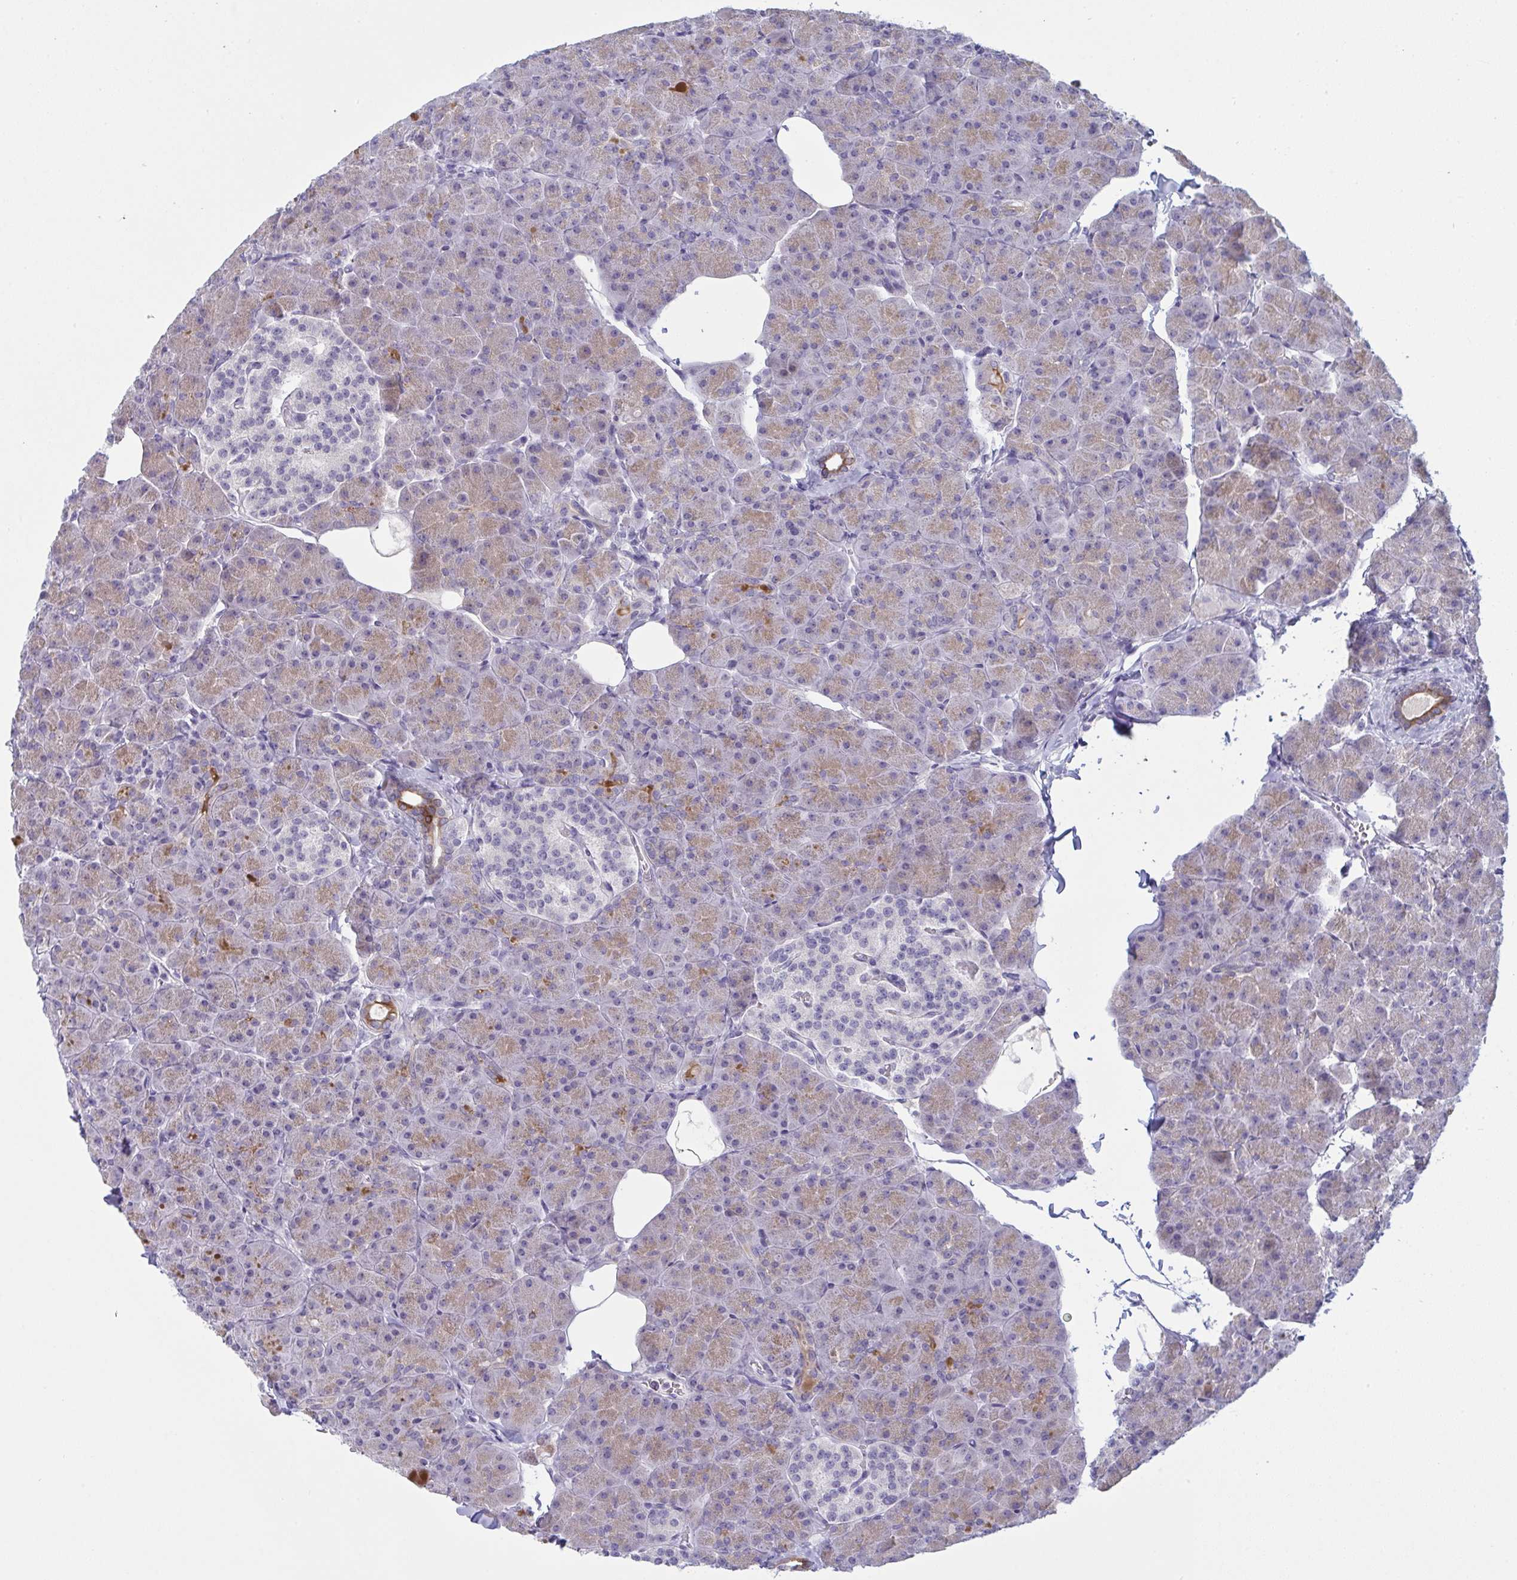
{"staining": {"intensity": "moderate", "quantity": "25%-75%", "location": "cytoplasmic/membranous"}, "tissue": "pancreas", "cell_type": "Exocrine glandular cells", "image_type": "normal", "snomed": [{"axis": "morphology", "description": "Normal tissue, NOS"}, {"axis": "topography", "description": "Pancreas"}], "caption": "Unremarkable pancreas shows moderate cytoplasmic/membranous expression in approximately 25%-75% of exocrine glandular cells.", "gene": "TENT5D", "patient": {"sex": "male", "age": 35}}